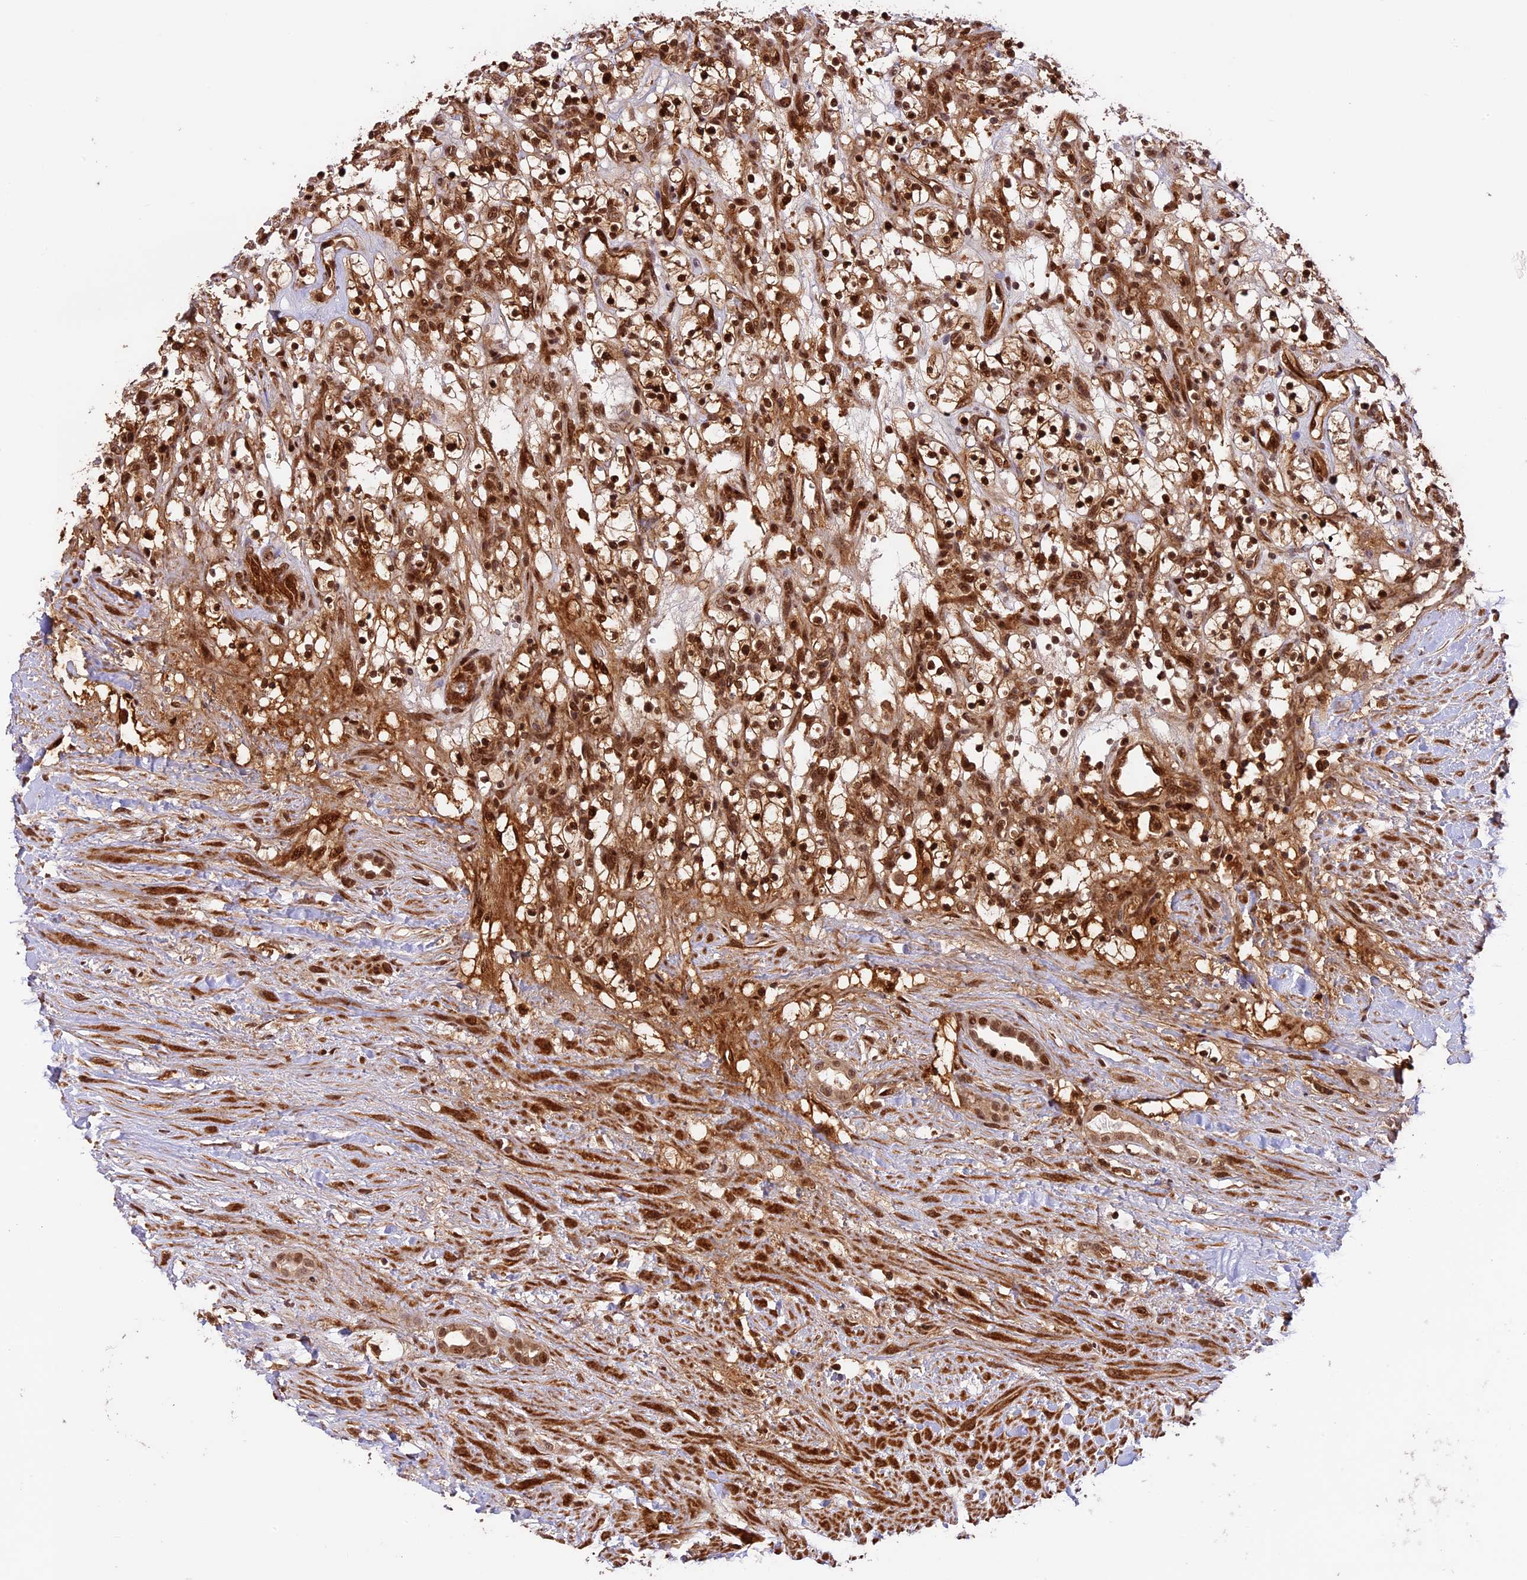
{"staining": {"intensity": "strong", "quantity": ">75%", "location": "cytoplasmic/membranous,nuclear"}, "tissue": "renal cancer", "cell_type": "Tumor cells", "image_type": "cancer", "snomed": [{"axis": "morphology", "description": "Adenocarcinoma, NOS"}, {"axis": "topography", "description": "Kidney"}], "caption": "The image exhibits a brown stain indicating the presence of a protein in the cytoplasmic/membranous and nuclear of tumor cells in adenocarcinoma (renal).", "gene": "DHX38", "patient": {"sex": "female", "age": 57}}